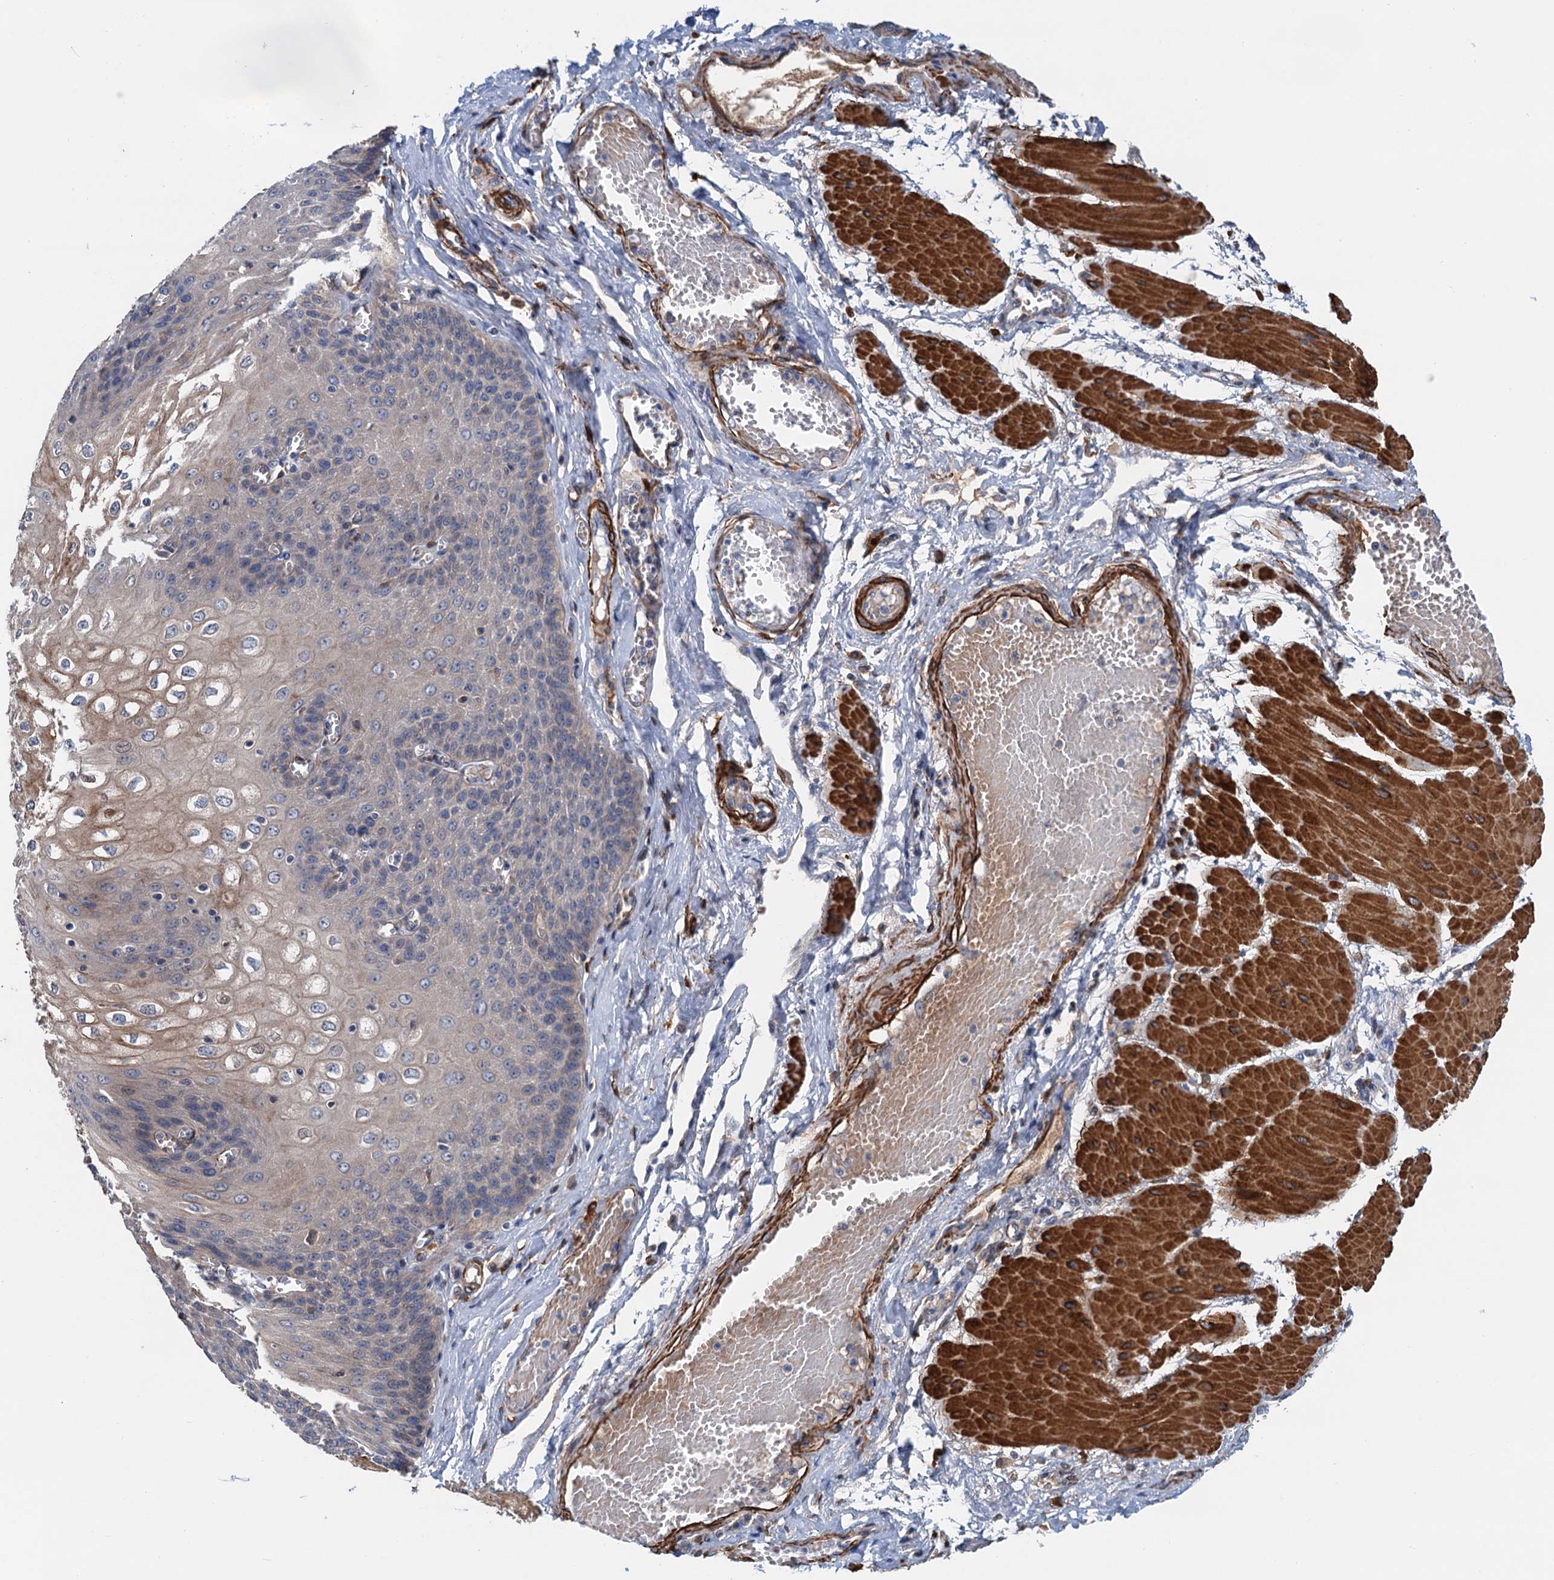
{"staining": {"intensity": "weak", "quantity": "<25%", "location": "cytoplasmic/membranous,nuclear"}, "tissue": "esophagus", "cell_type": "Squamous epithelial cells", "image_type": "normal", "snomed": [{"axis": "morphology", "description": "Normal tissue, NOS"}, {"axis": "topography", "description": "Esophagus"}], "caption": "DAB immunohistochemical staining of benign human esophagus demonstrates no significant expression in squamous epithelial cells.", "gene": "CSTPP1", "patient": {"sex": "male", "age": 60}}